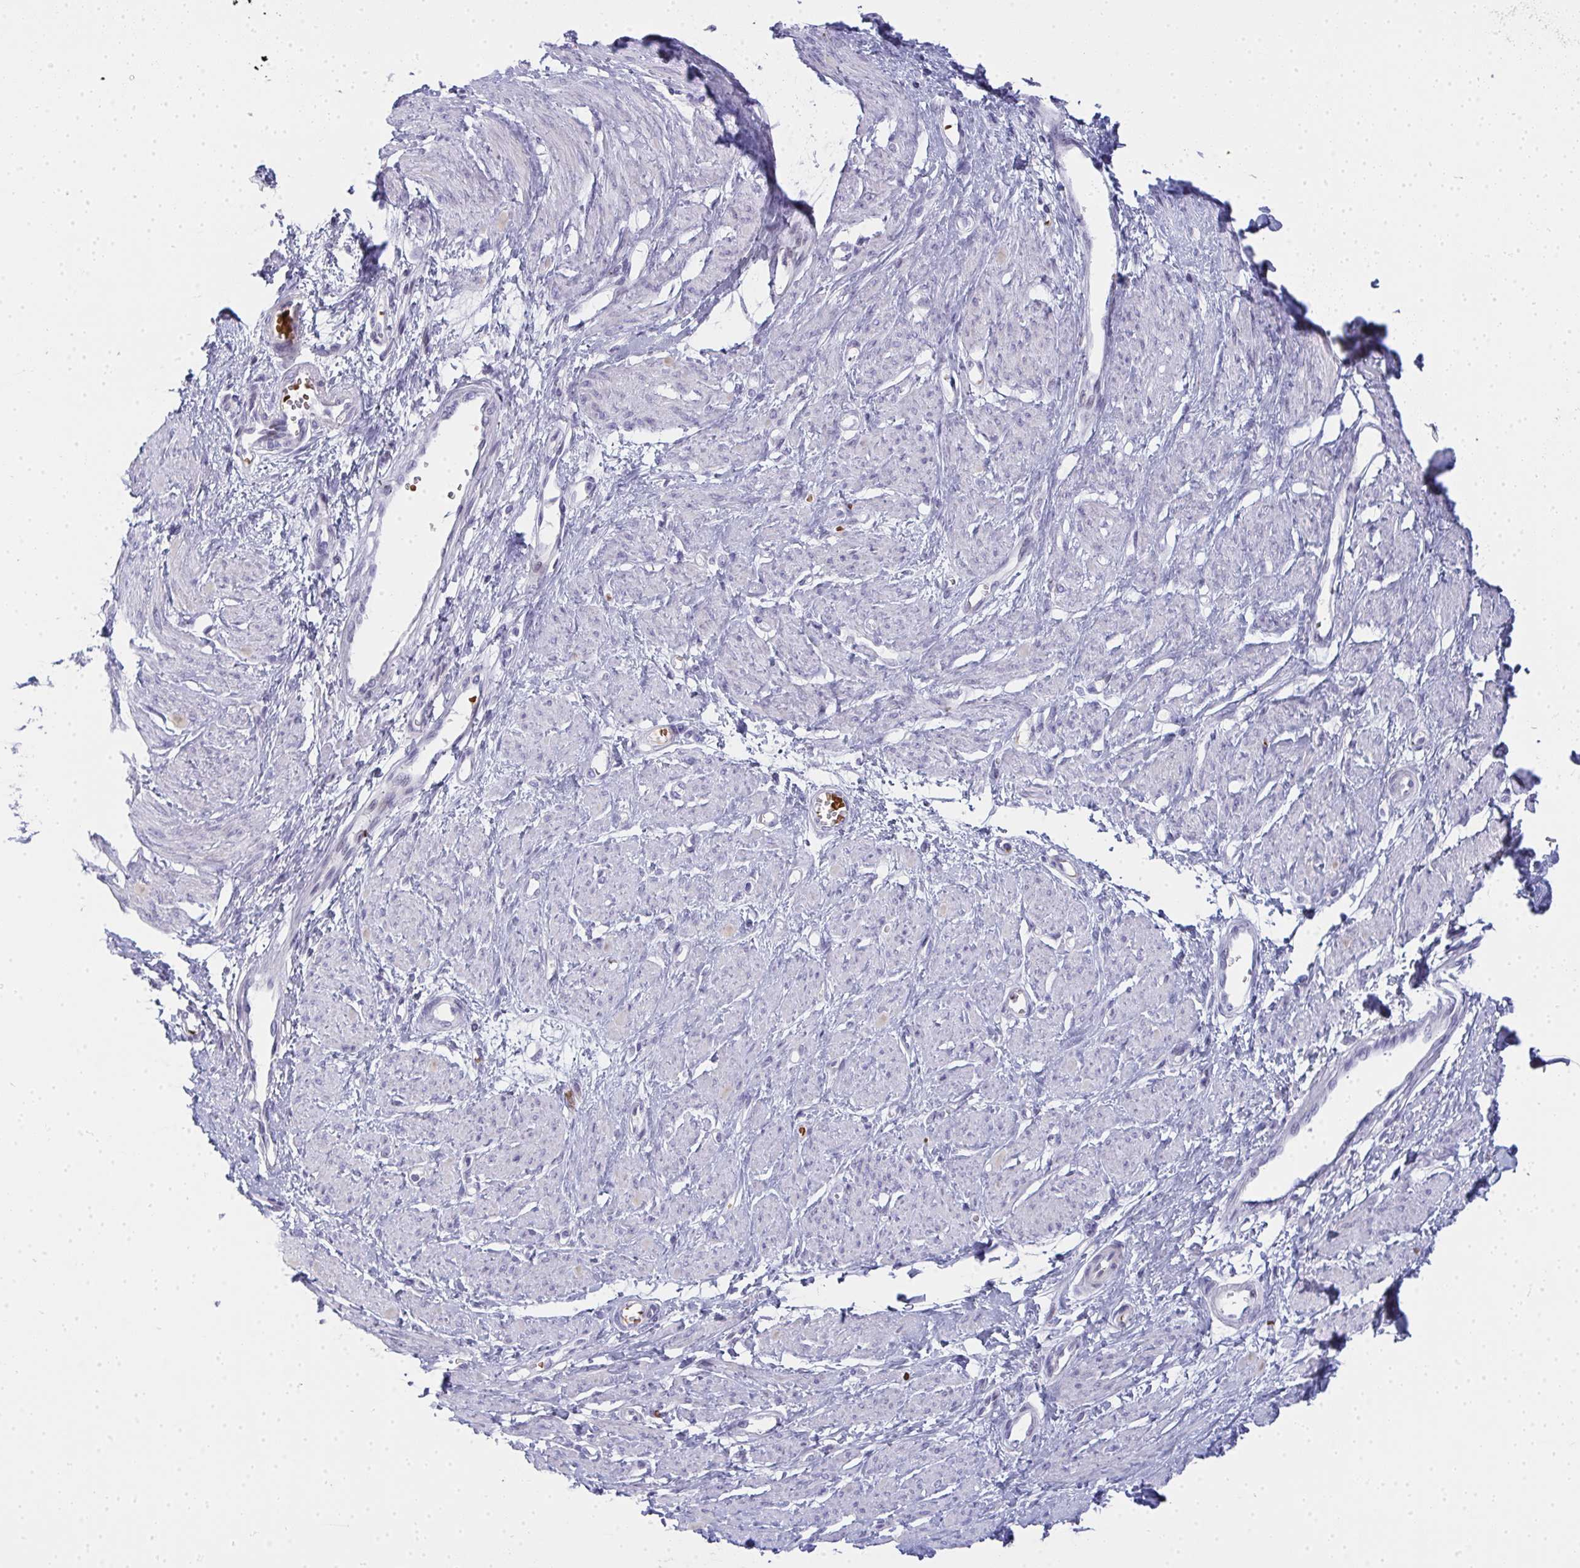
{"staining": {"intensity": "negative", "quantity": "none", "location": "none"}, "tissue": "smooth muscle", "cell_type": "Smooth muscle cells", "image_type": "normal", "snomed": [{"axis": "morphology", "description": "Normal tissue, NOS"}, {"axis": "topography", "description": "Smooth muscle"}, {"axis": "topography", "description": "Uterus"}], "caption": "An image of human smooth muscle is negative for staining in smooth muscle cells. The staining was performed using DAB to visualize the protein expression in brown, while the nuclei were stained in blue with hematoxylin (Magnification: 20x).", "gene": "ZNF182", "patient": {"sex": "female", "age": 39}}